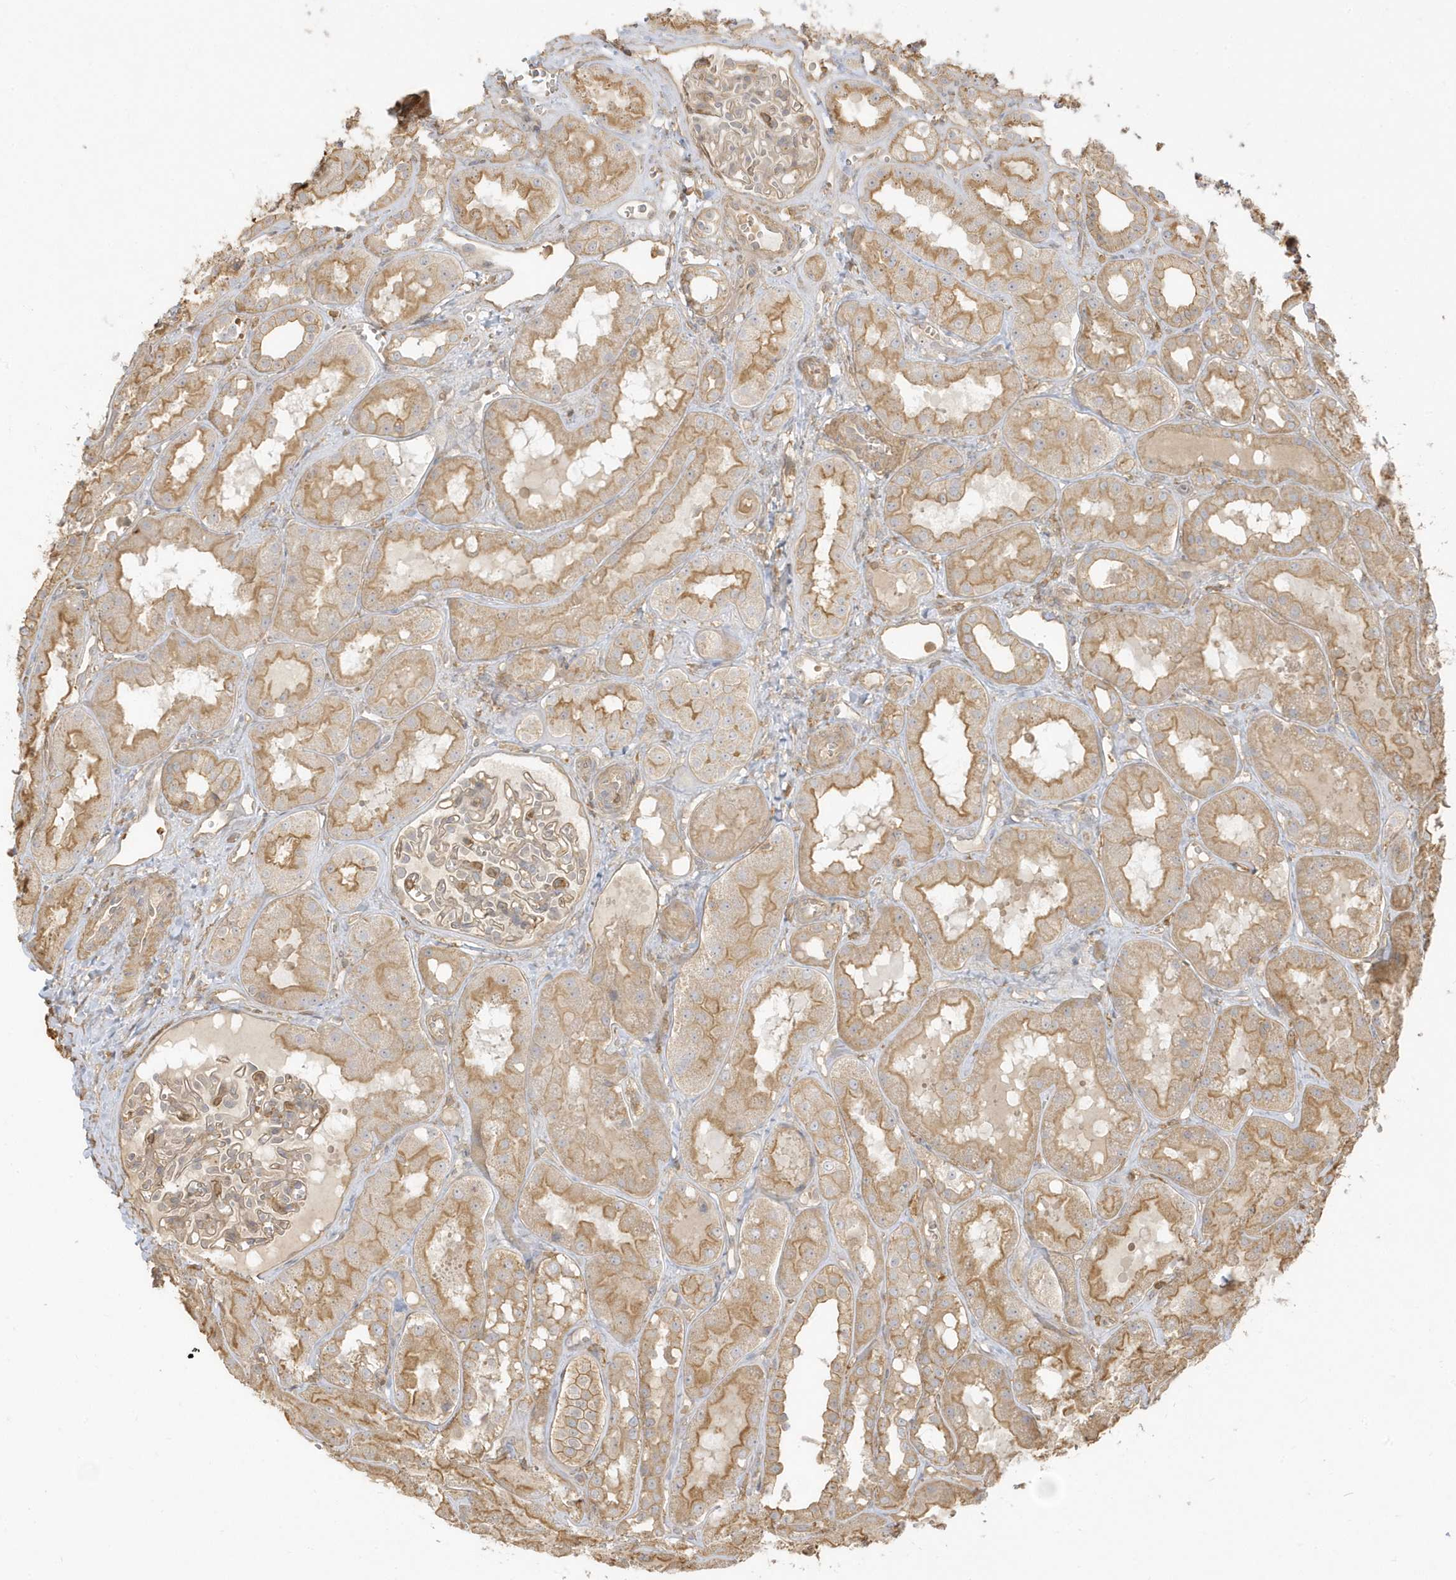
{"staining": {"intensity": "weak", "quantity": ">75%", "location": "cytoplasmic/membranous"}, "tissue": "kidney", "cell_type": "Cells in glomeruli", "image_type": "normal", "snomed": [{"axis": "morphology", "description": "Normal tissue, NOS"}, {"axis": "topography", "description": "Kidney"}], "caption": "Kidney stained with DAB immunohistochemistry exhibits low levels of weak cytoplasmic/membranous positivity in approximately >75% of cells in glomeruli. The protein is shown in brown color, while the nuclei are stained blue.", "gene": "ZBTB8A", "patient": {"sex": "male", "age": 16}}